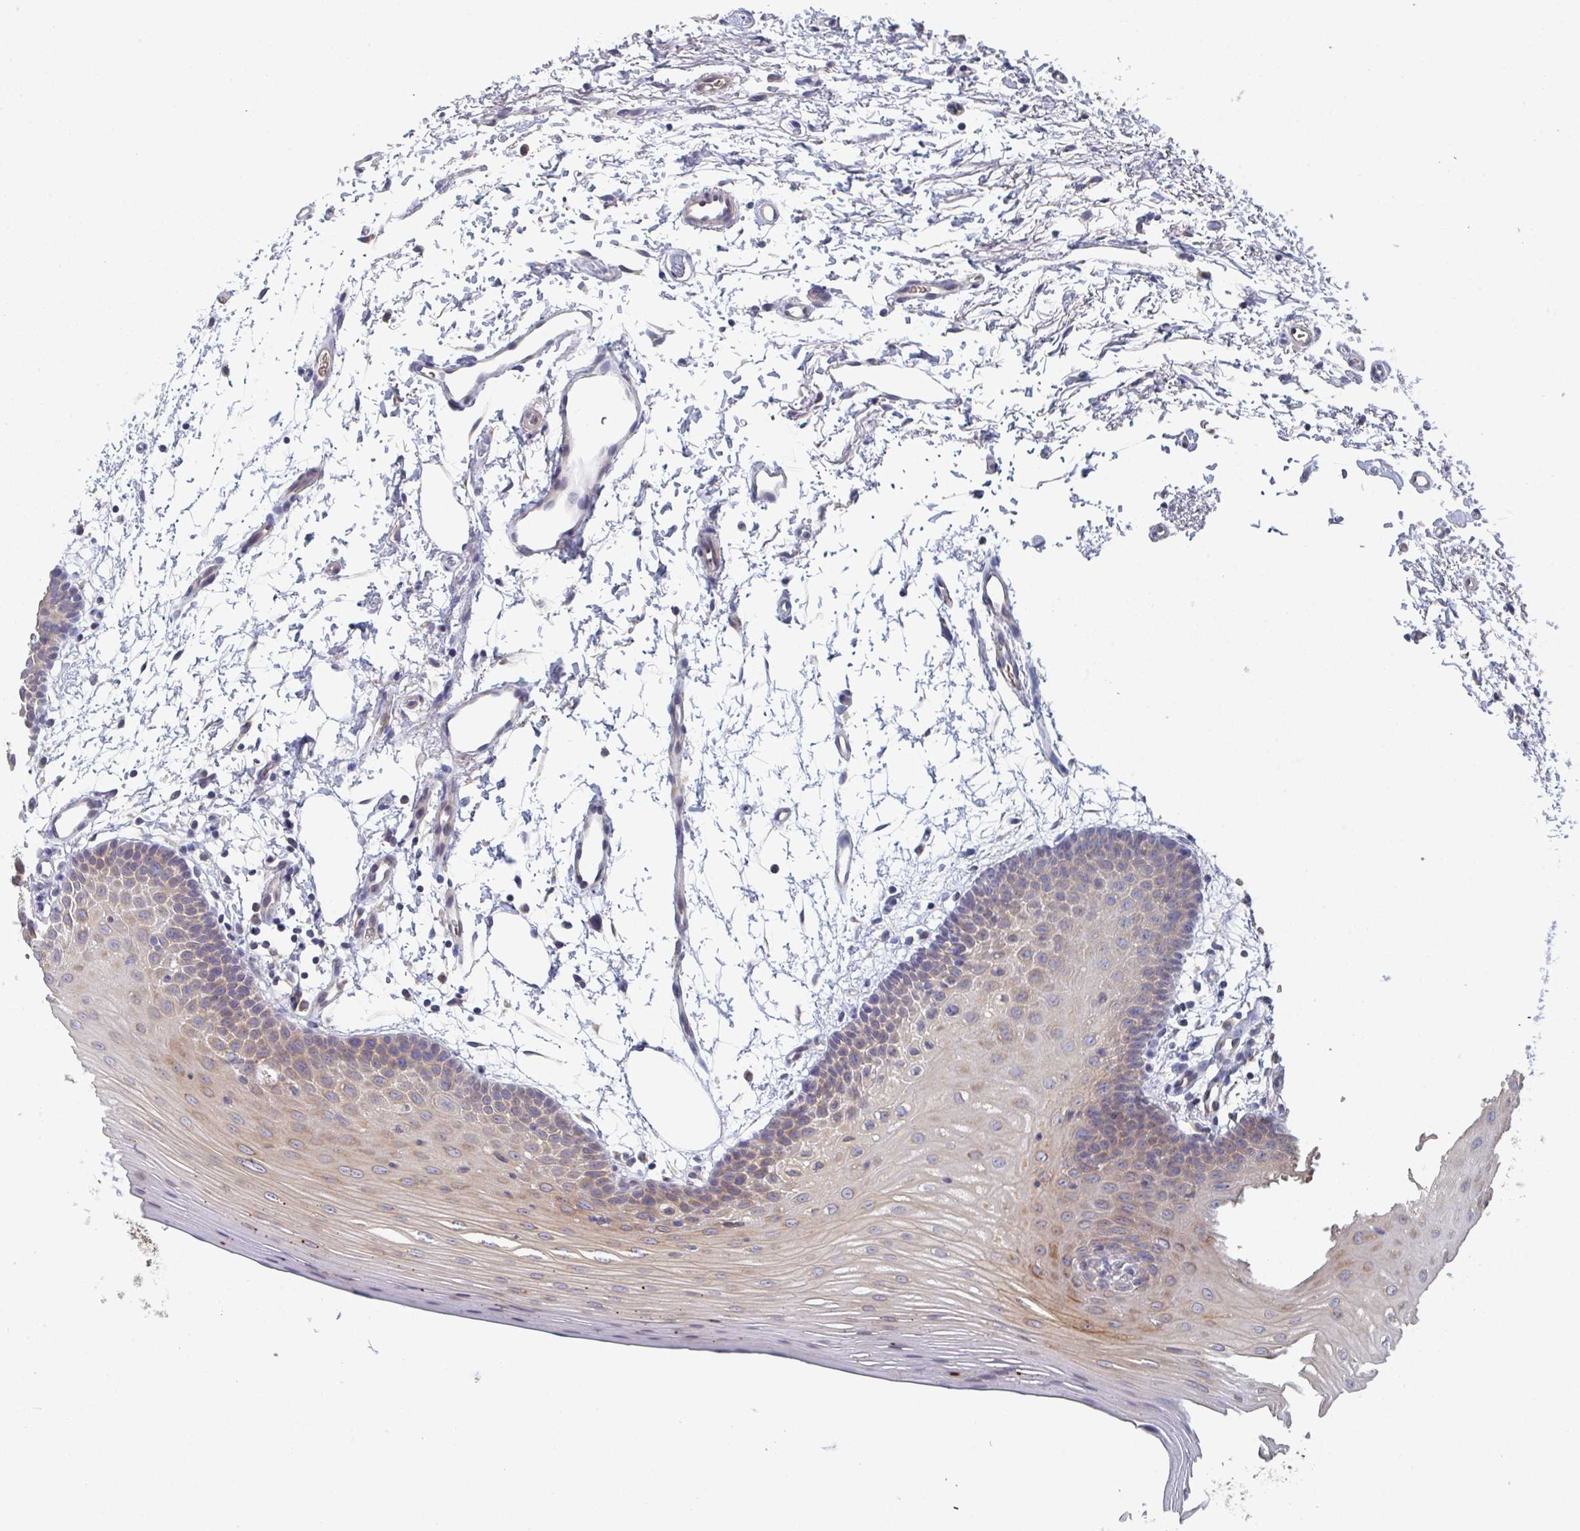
{"staining": {"intensity": "moderate", "quantity": "25%-75%", "location": "cytoplasmic/membranous"}, "tissue": "oral mucosa", "cell_type": "Squamous epithelial cells", "image_type": "normal", "snomed": [{"axis": "morphology", "description": "Normal tissue, NOS"}, {"axis": "topography", "description": "Oral tissue"}], "caption": "IHC (DAB (3,3'-diaminobenzidine)) staining of benign oral mucosa demonstrates moderate cytoplasmic/membranous protein staining in approximately 25%-75% of squamous epithelial cells. (DAB IHC with brightfield microscopy, high magnification).", "gene": "ELOVL1", "patient": {"sex": "female", "age": 81}}